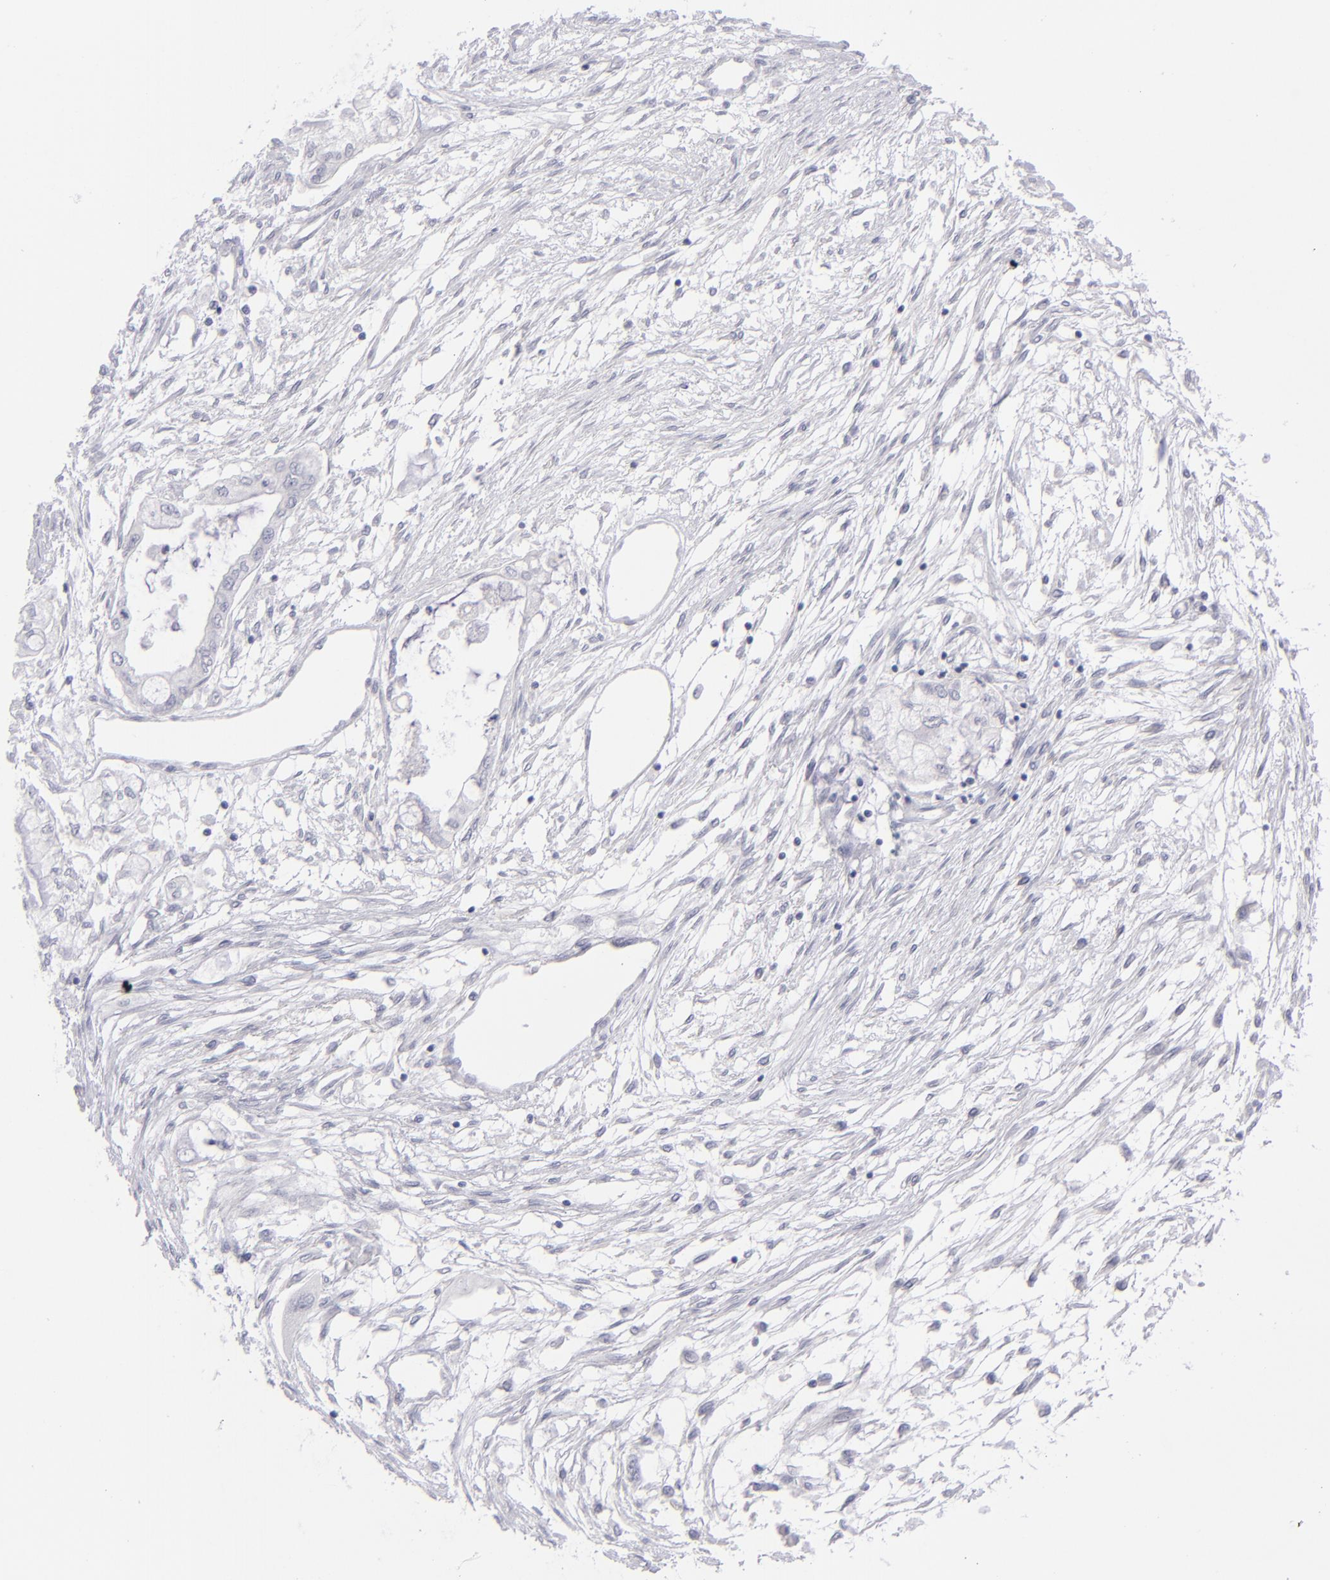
{"staining": {"intensity": "negative", "quantity": "none", "location": "none"}, "tissue": "pancreatic cancer", "cell_type": "Tumor cells", "image_type": "cancer", "snomed": [{"axis": "morphology", "description": "Adenocarcinoma, NOS"}, {"axis": "topography", "description": "Pancreas"}], "caption": "Pancreatic adenocarcinoma was stained to show a protein in brown. There is no significant positivity in tumor cells.", "gene": "MYH11", "patient": {"sex": "male", "age": 79}}